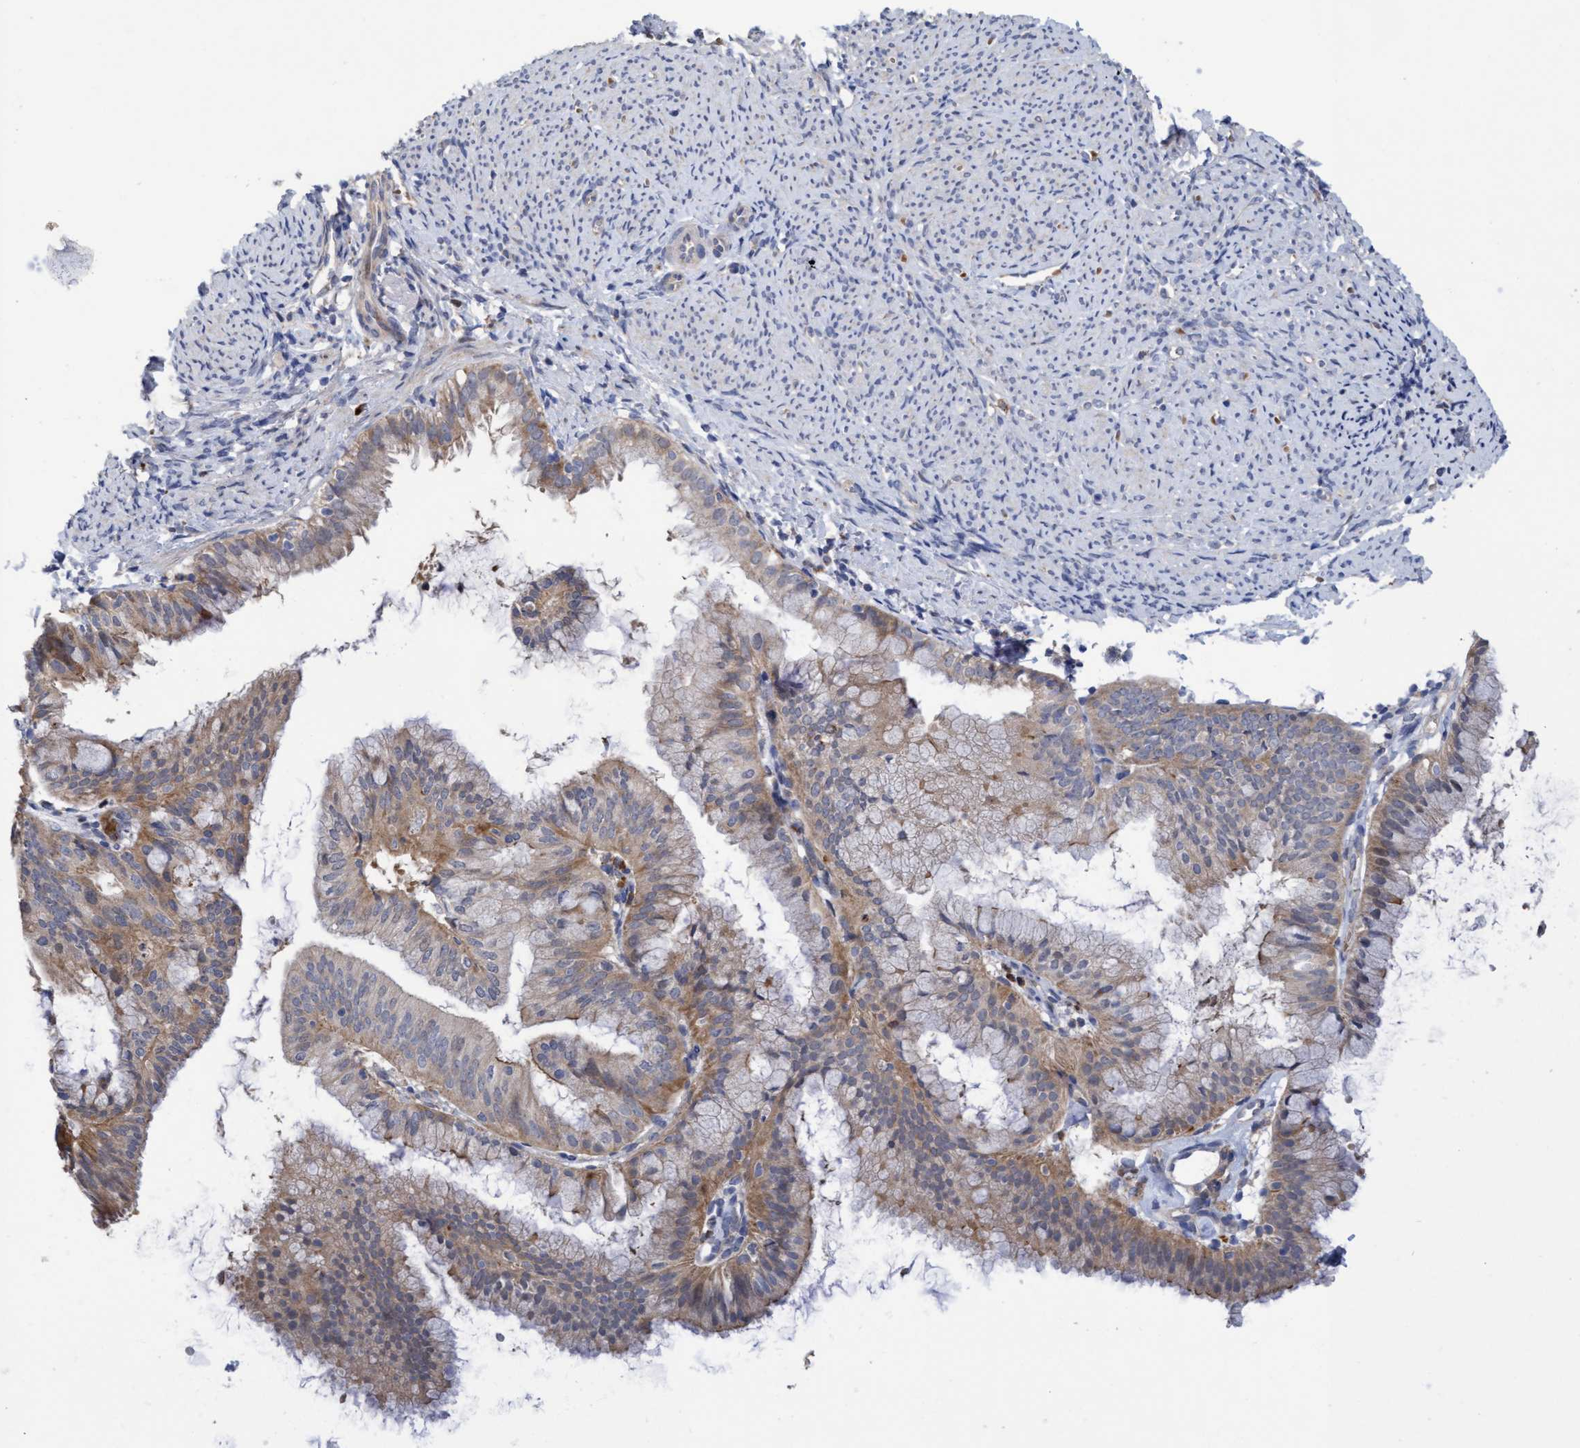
{"staining": {"intensity": "weak", "quantity": "25%-75%", "location": "cytoplasmic/membranous"}, "tissue": "endometrial cancer", "cell_type": "Tumor cells", "image_type": "cancer", "snomed": [{"axis": "morphology", "description": "Adenocarcinoma, NOS"}, {"axis": "topography", "description": "Endometrium"}], "caption": "About 25%-75% of tumor cells in endometrial adenocarcinoma demonstrate weak cytoplasmic/membranous protein positivity as visualized by brown immunohistochemical staining.", "gene": "SEMA4D", "patient": {"sex": "female", "age": 63}}